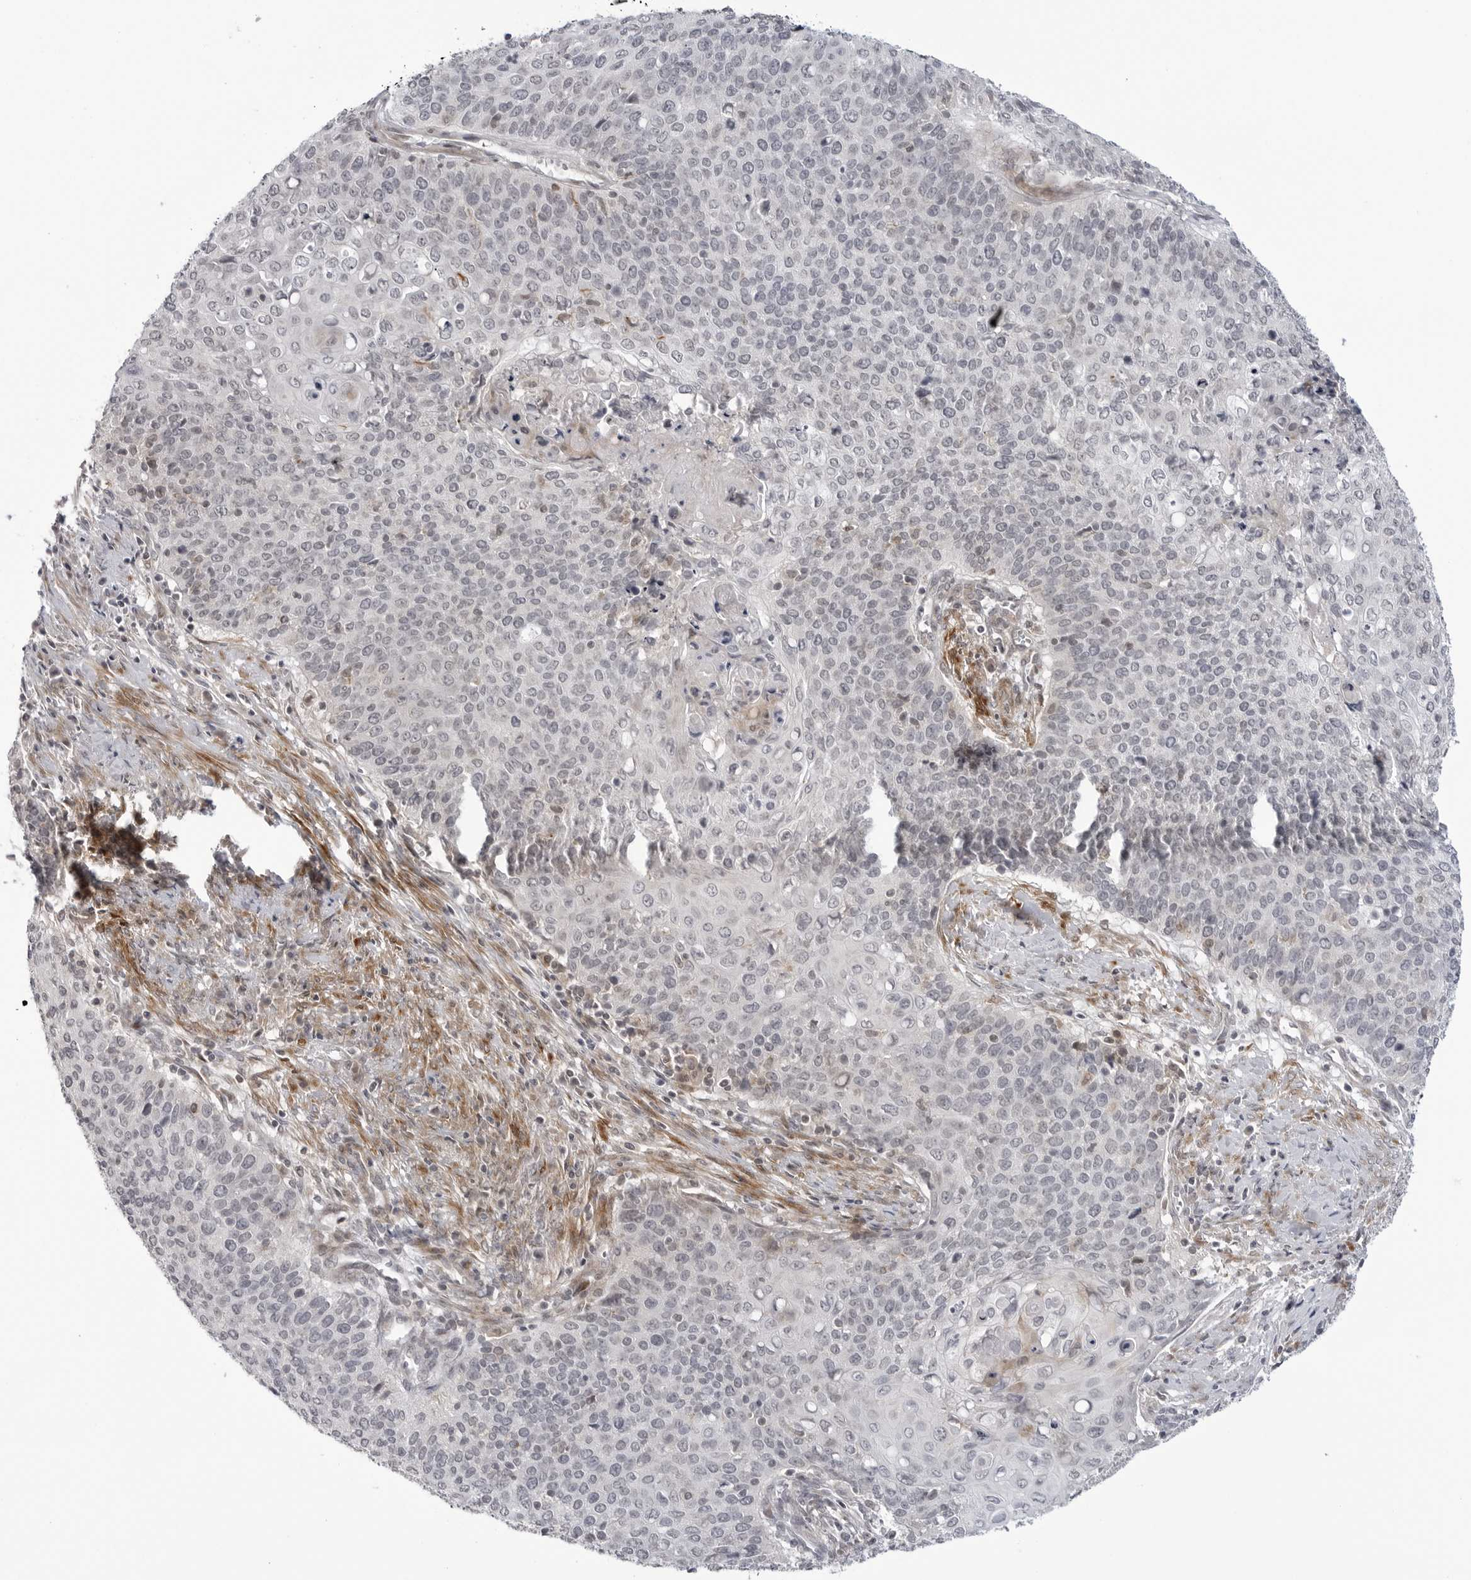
{"staining": {"intensity": "negative", "quantity": "none", "location": "none"}, "tissue": "cervical cancer", "cell_type": "Tumor cells", "image_type": "cancer", "snomed": [{"axis": "morphology", "description": "Squamous cell carcinoma, NOS"}, {"axis": "topography", "description": "Cervix"}], "caption": "Tumor cells are negative for brown protein staining in cervical cancer (squamous cell carcinoma). (DAB (3,3'-diaminobenzidine) IHC with hematoxylin counter stain).", "gene": "ADAMTS5", "patient": {"sex": "female", "age": 39}}